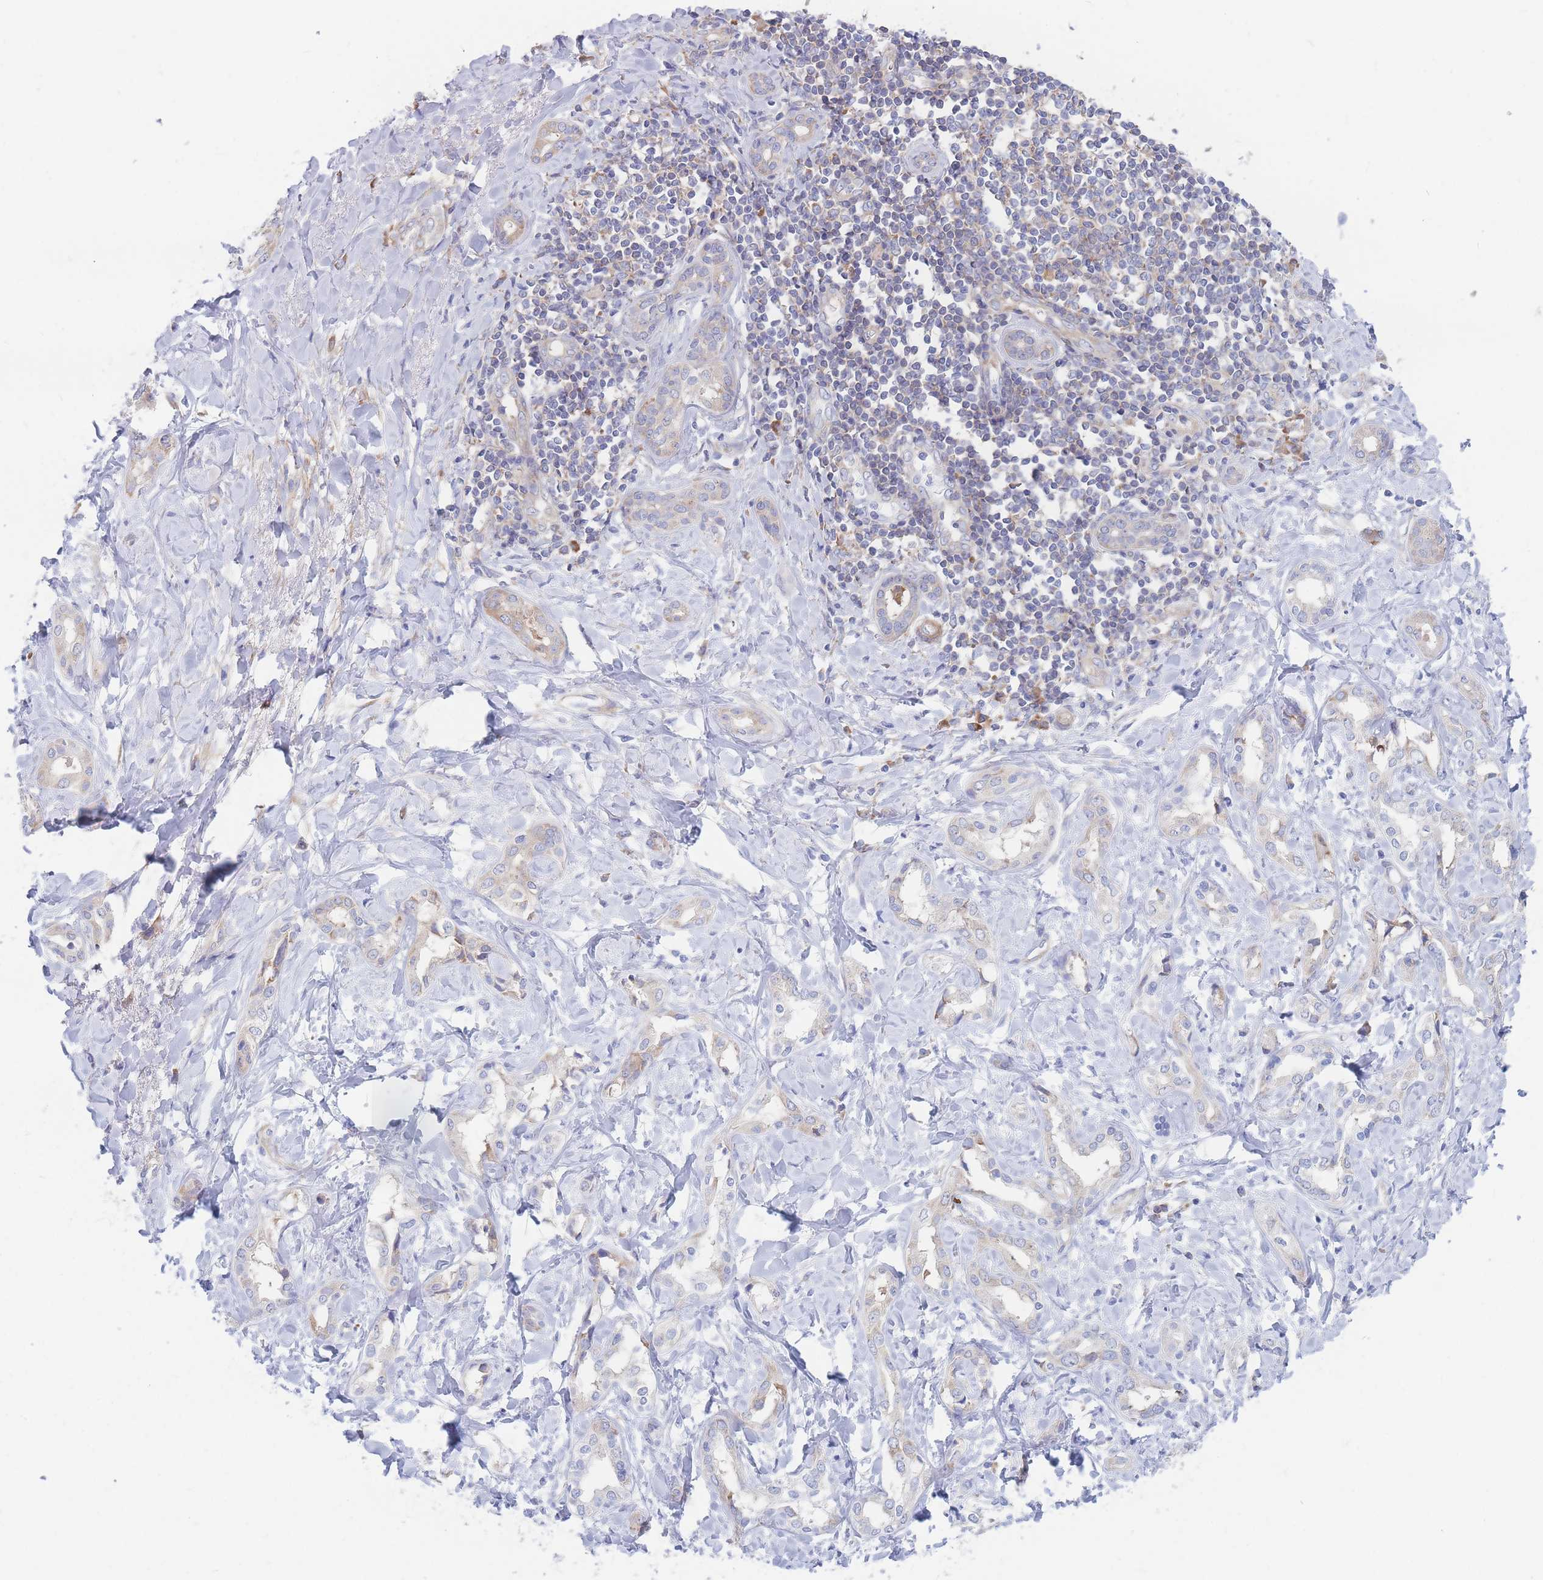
{"staining": {"intensity": "negative", "quantity": "none", "location": "none"}, "tissue": "liver cancer", "cell_type": "Tumor cells", "image_type": "cancer", "snomed": [{"axis": "morphology", "description": "Cholangiocarcinoma"}, {"axis": "topography", "description": "Liver"}], "caption": "An image of liver cancer stained for a protein shows no brown staining in tumor cells.", "gene": "RPL8", "patient": {"sex": "female", "age": 77}}